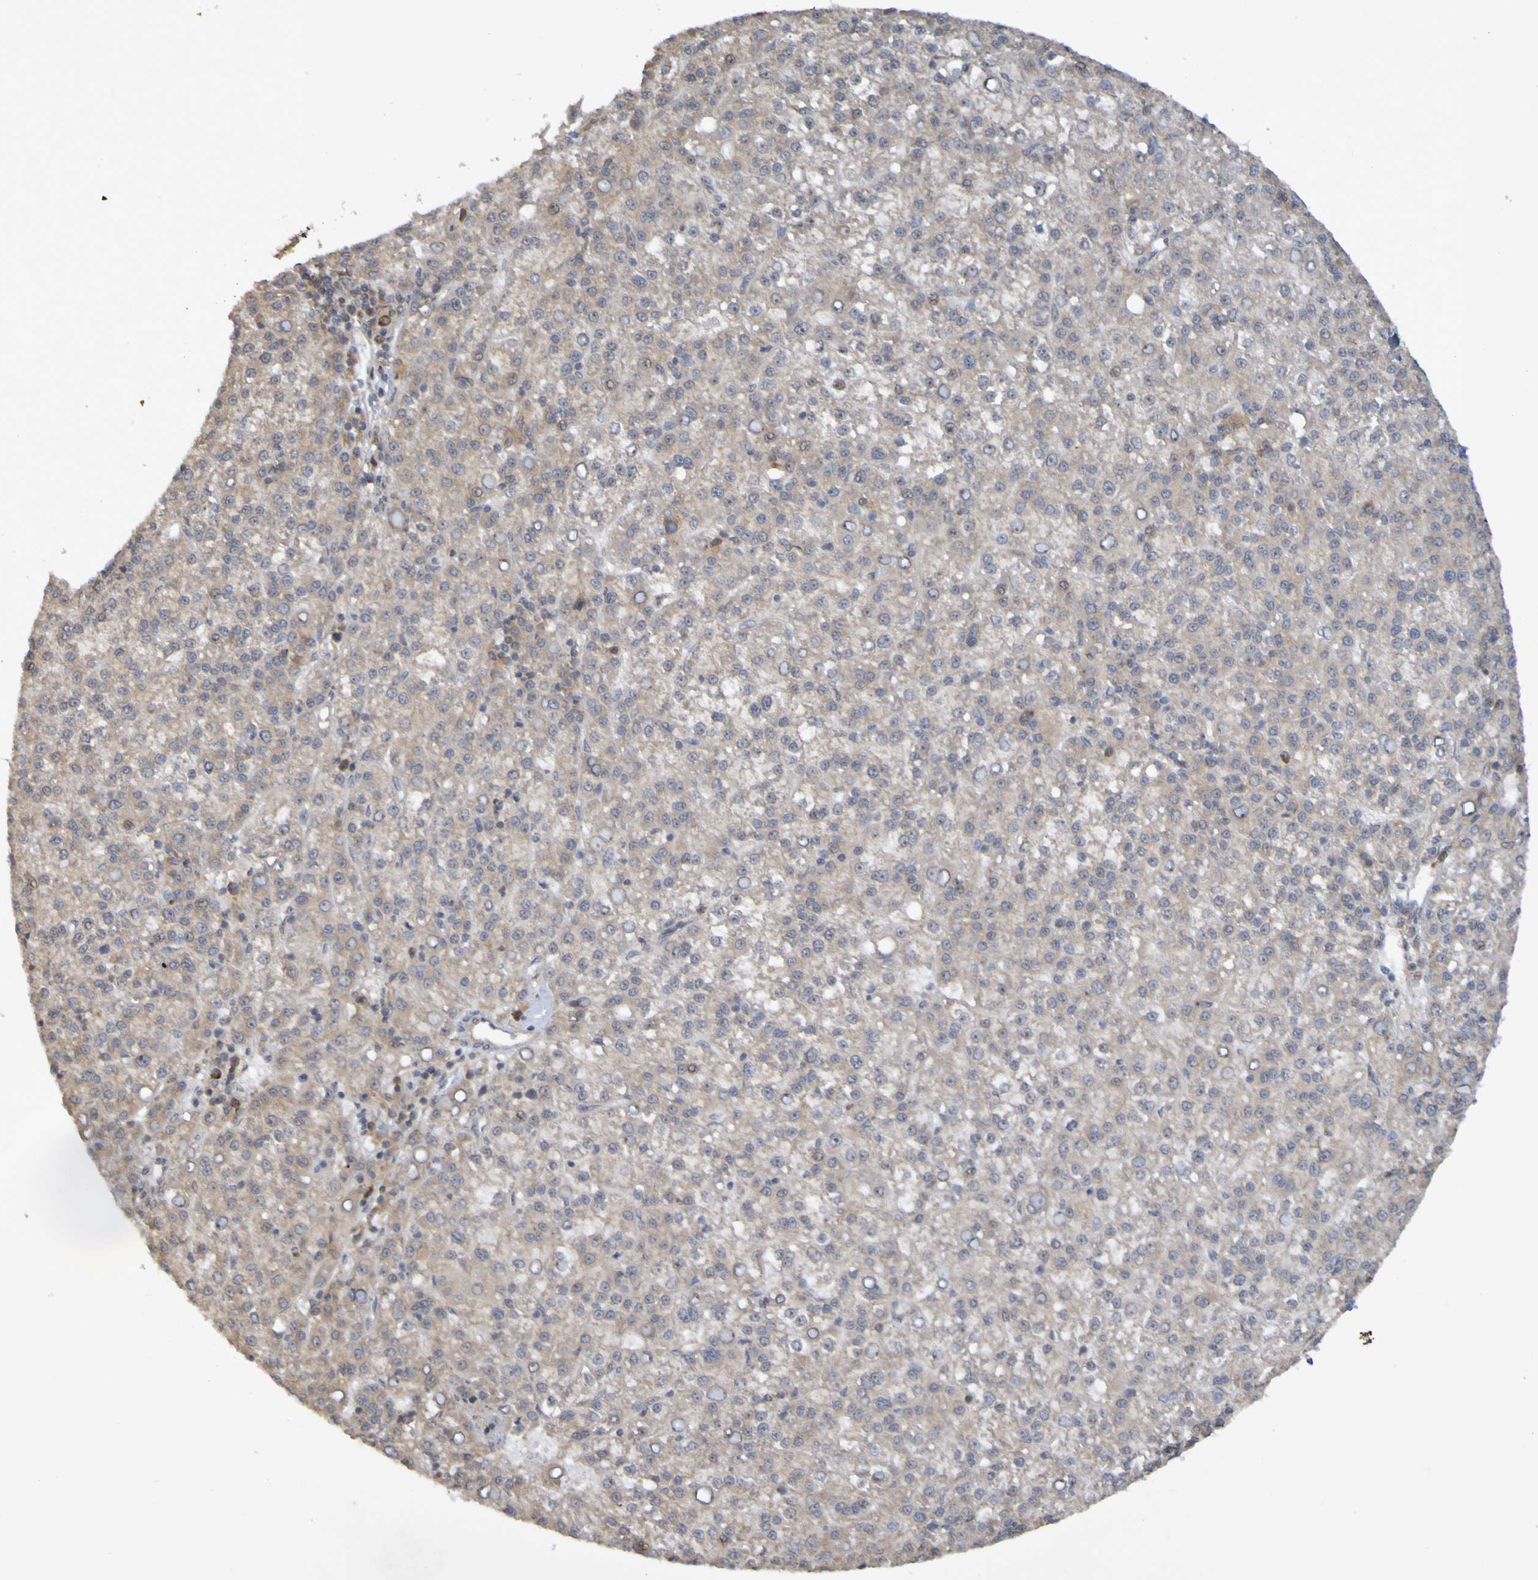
{"staining": {"intensity": "weak", "quantity": ">75%", "location": "cytoplasmic/membranous"}, "tissue": "liver cancer", "cell_type": "Tumor cells", "image_type": "cancer", "snomed": [{"axis": "morphology", "description": "Carcinoma, Hepatocellular, NOS"}, {"axis": "topography", "description": "Liver"}], "caption": "A micrograph of liver cancer (hepatocellular carcinoma) stained for a protein demonstrates weak cytoplasmic/membranous brown staining in tumor cells.", "gene": "TMBIM1", "patient": {"sex": "female", "age": 58}}